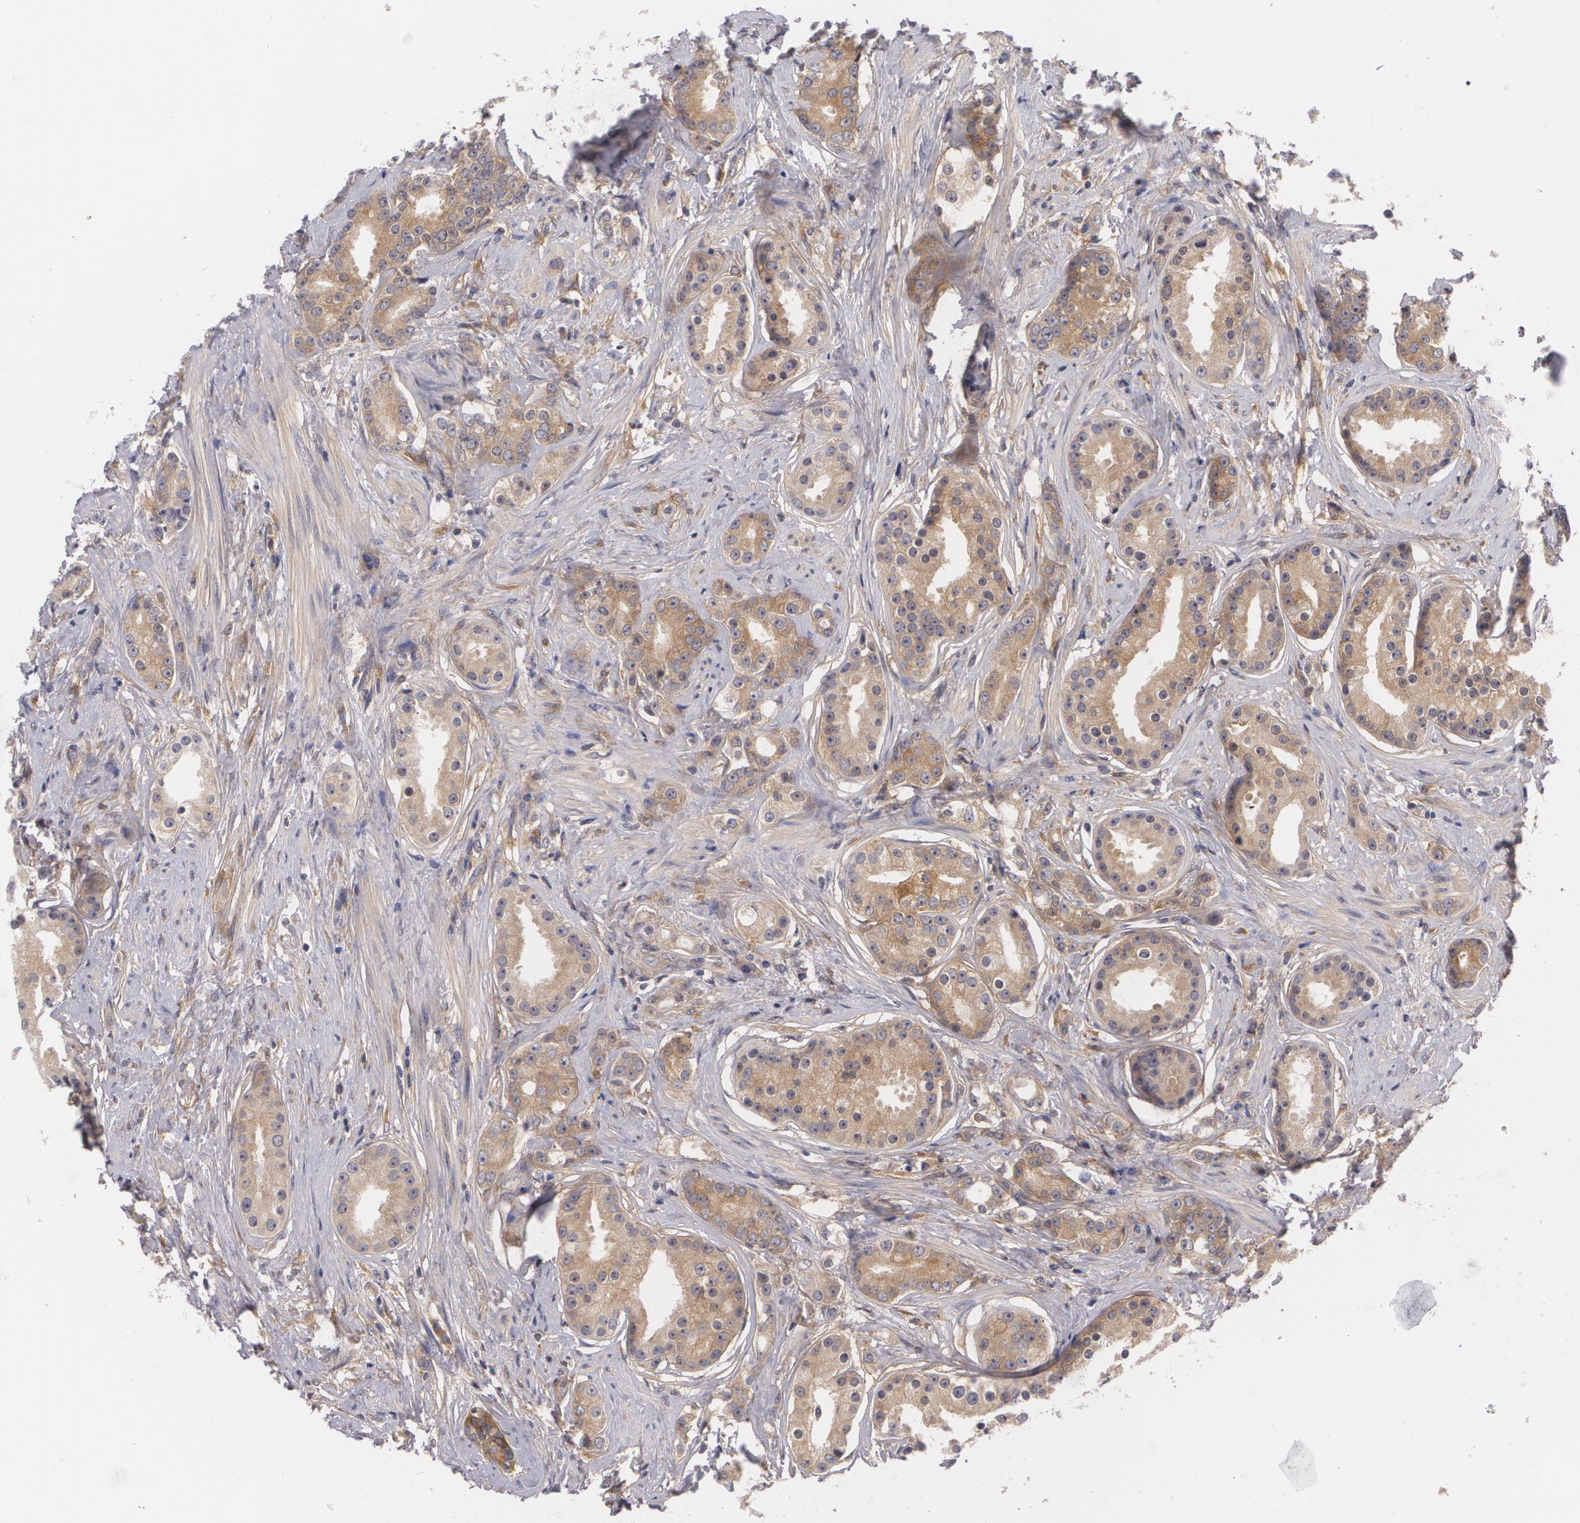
{"staining": {"intensity": "moderate", "quantity": ">75%", "location": "cytoplasmic/membranous"}, "tissue": "prostate cancer", "cell_type": "Tumor cells", "image_type": "cancer", "snomed": [{"axis": "morphology", "description": "Adenocarcinoma, Medium grade"}, {"axis": "topography", "description": "Prostate"}], "caption": "Tumor cells reveal medium levels of moderate cytoplasmic/membranous staining in approximately >75% of cells in prostate cancer.", "gene": "CASK", "patient": {"sex": "male", "age": 59}}